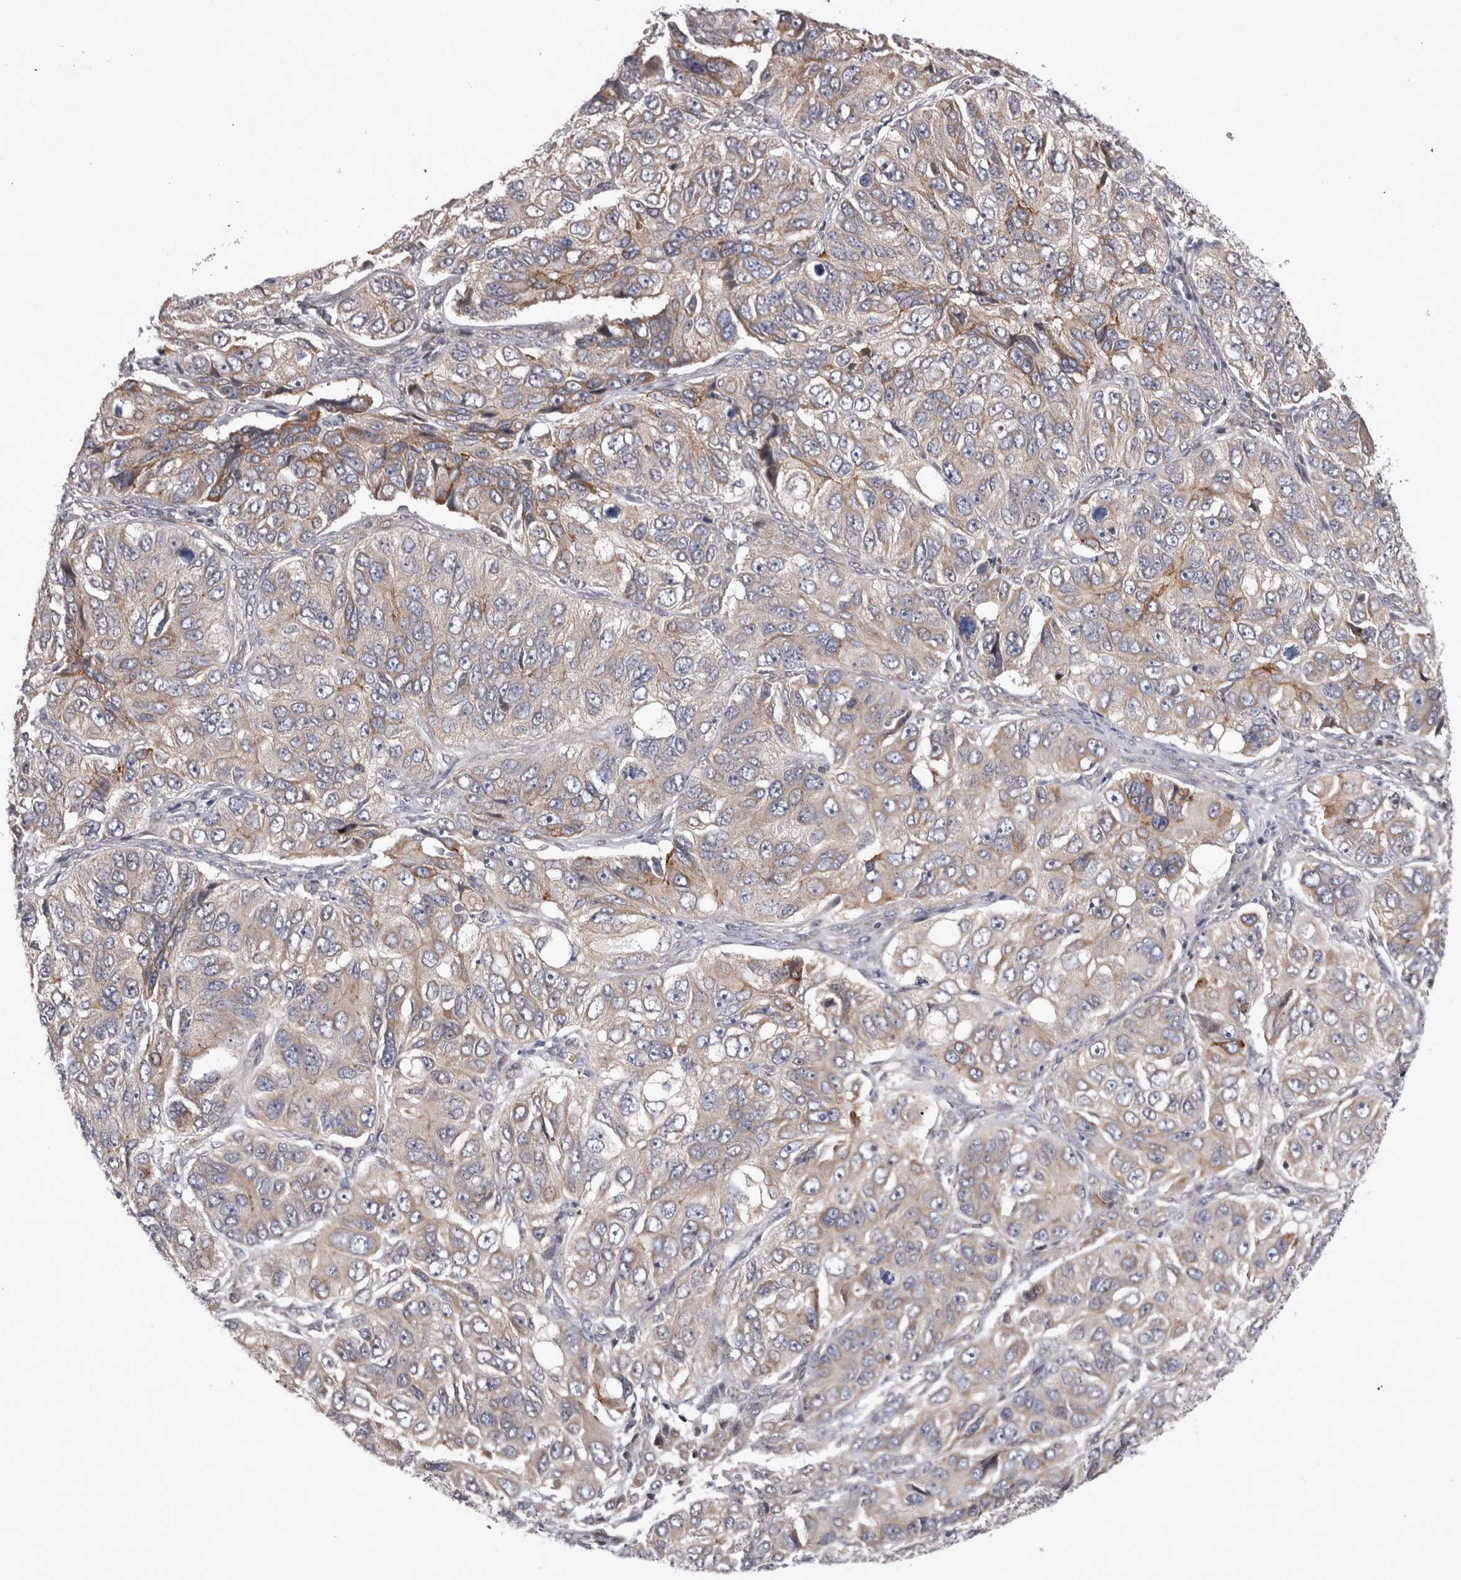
{"staining": {"intensity": "weak", "quantity": "25%-75%", "location": "cytoplasmic/membranous"}, "tissue": "ovarian cancer", "cell_type": "Tumor cells", "image_type": "cancer", "snomed": [{"axis": "morphology", "description": "Carcinoma, endometroid"}, {"axis": "topography", "description": "Ovary"}], "caption": "This photomicrograph demonstrates ovarian cancer (endometroid carcinoma) stained with immunohistochemistry to label a protein in brown. The cytoplasmic/membranous of tumor cells show weak positivity for the protein. Nuclei are counter-stained blue.", "gene": "NENF", "patient": {"sex": "female", "age": 51}}